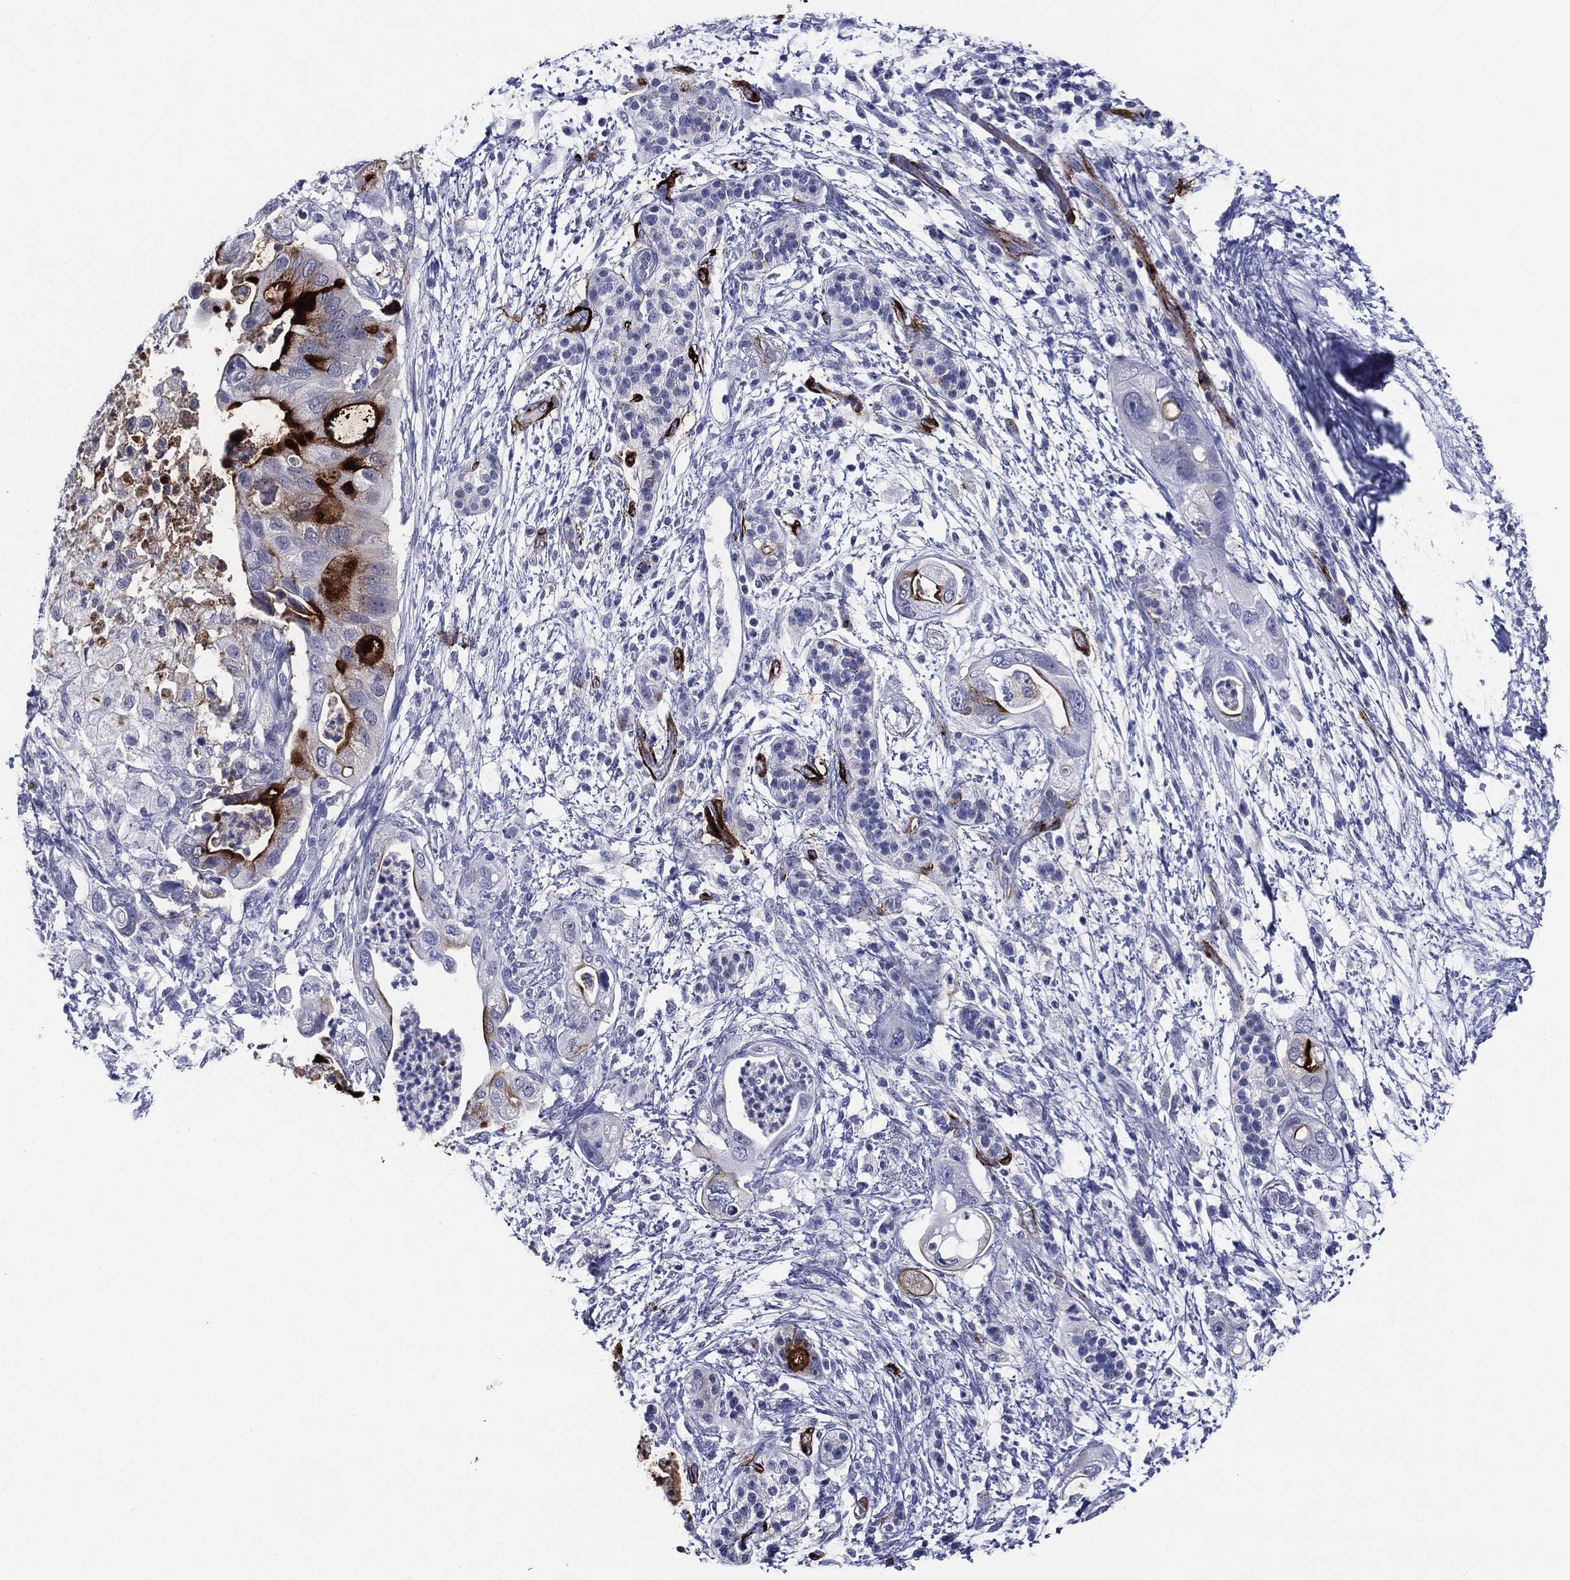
{"staining": {"intensity": "strong", "quantity": "<25%", "location": "cytoplasmic/membranous"}, "tissue": "pancreatic cancer", "cell_type": "Tumor cells", "image_type": "cancer", "snomed": [{"axis": "morphology", "description": "Adenocarcinoma, NOS"}, {"axis": "topography", "description": "Pancreas"}], "caption": "There is medium levels of strong cytoplasmic/membranous expression in tumor cells of pancreatic cancer (adenocarcinoma), as demonstrated by immunohistochemical staining (brown color).", "gene": "ACE2", "patient": {"sex": "female", "age": 72}}